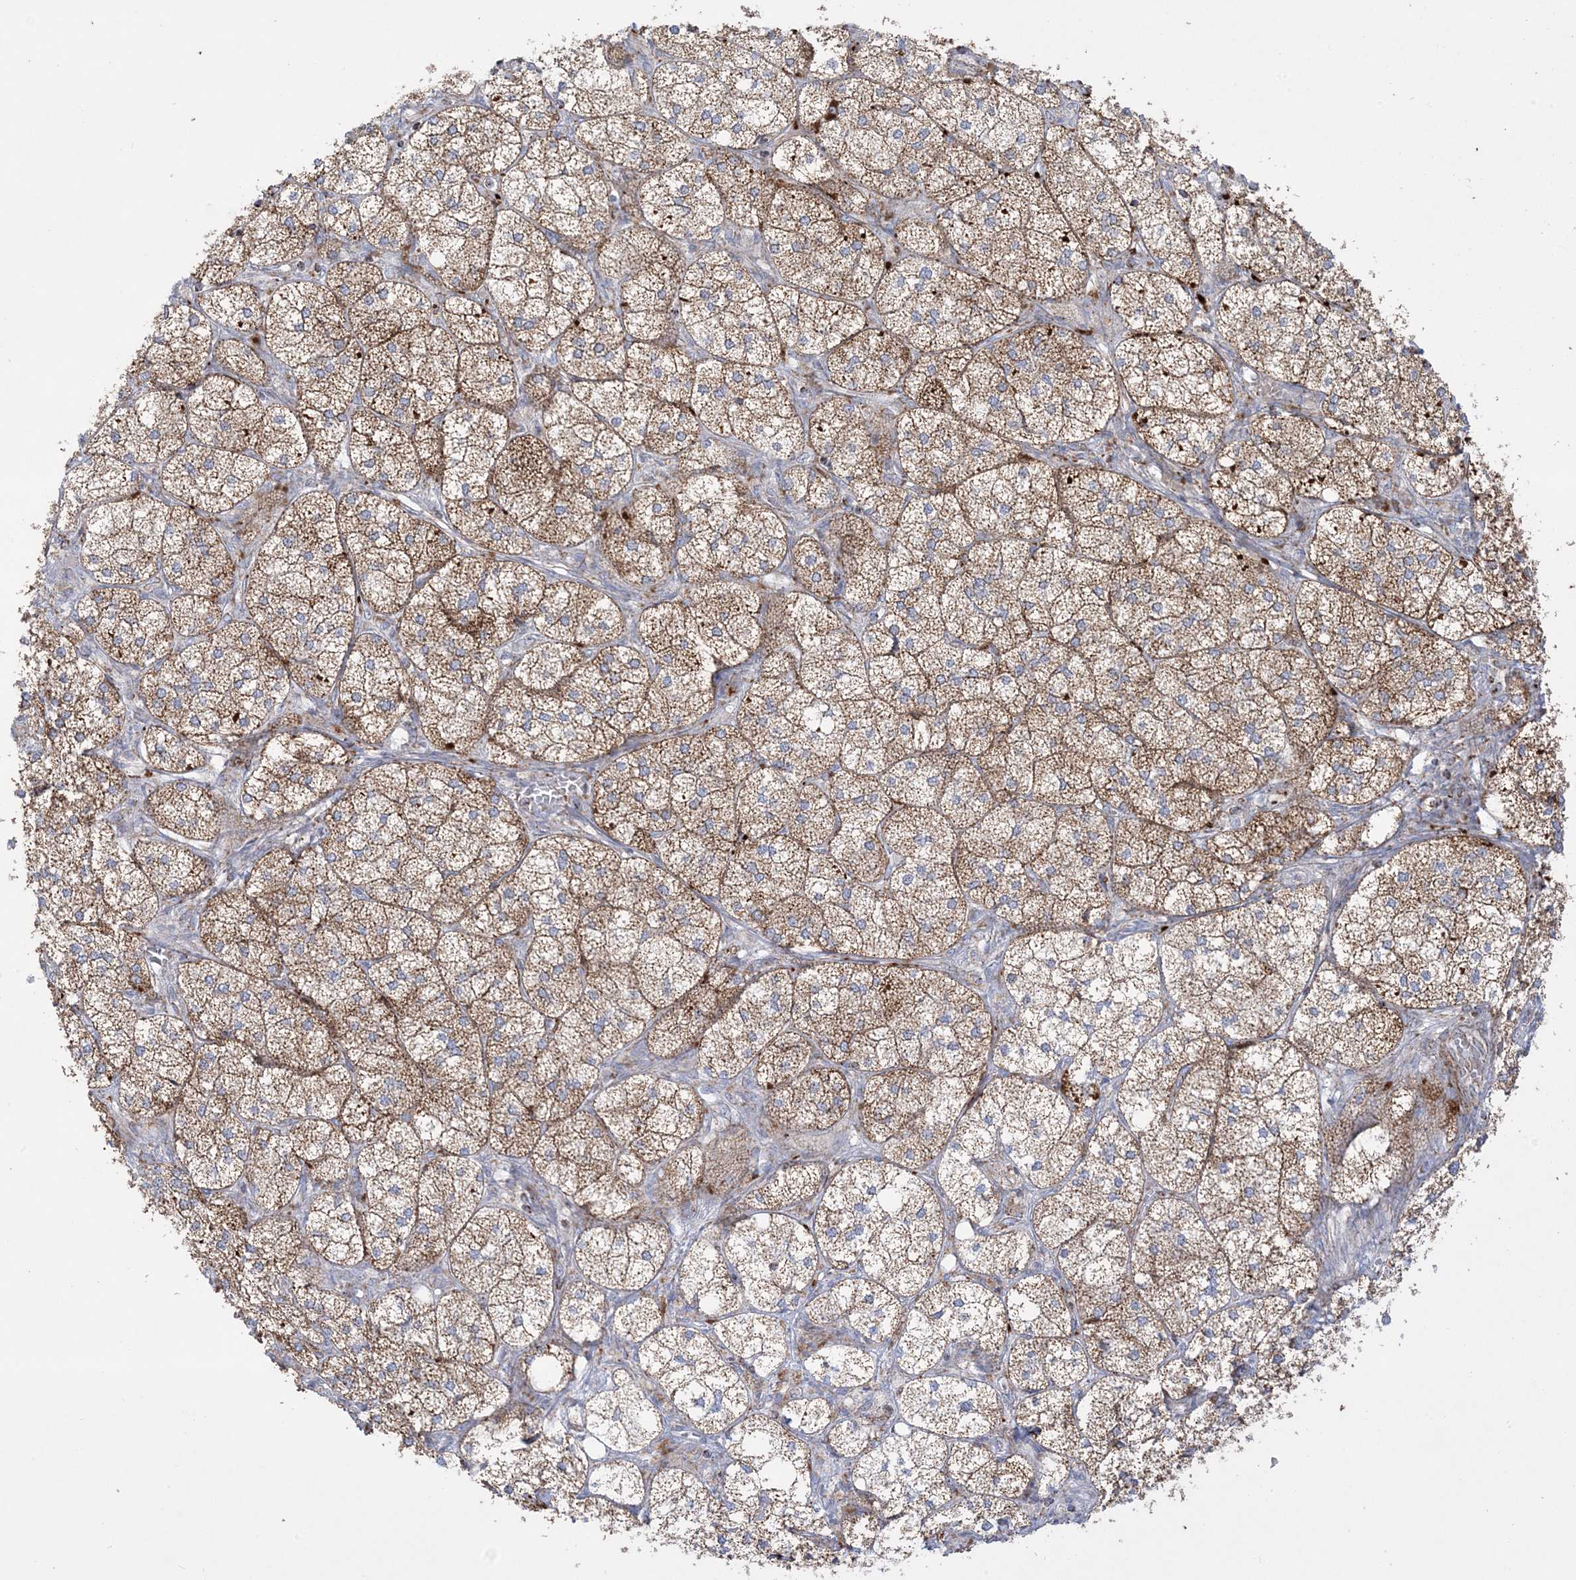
{"staining": {"intensity": "strong", "quantity": ">75%", "location": "cytoplasmic/membranous"}, "tissue": "adrenal gland", "cell_type": "Glandular cells", "image_type": "normal", "snomed": [{"axis": "morphology", "description": "Normal tissue, NOS"}, {"axis": "topography", "description": "Adrenal gland"}], "caption": "Adrenal gland stained with IHC reveals strong cytoplasmic/membranous positivity in approximately >75% of glandular cells. The staining is performed using DAB (3,3'-diaminobenzidine) brown chromogen to label protein expression. The nuclei are counter-stained blue using hematoxylin.", "gene": "MRPS36", "patient": {"sex": "female", "age": 61}}